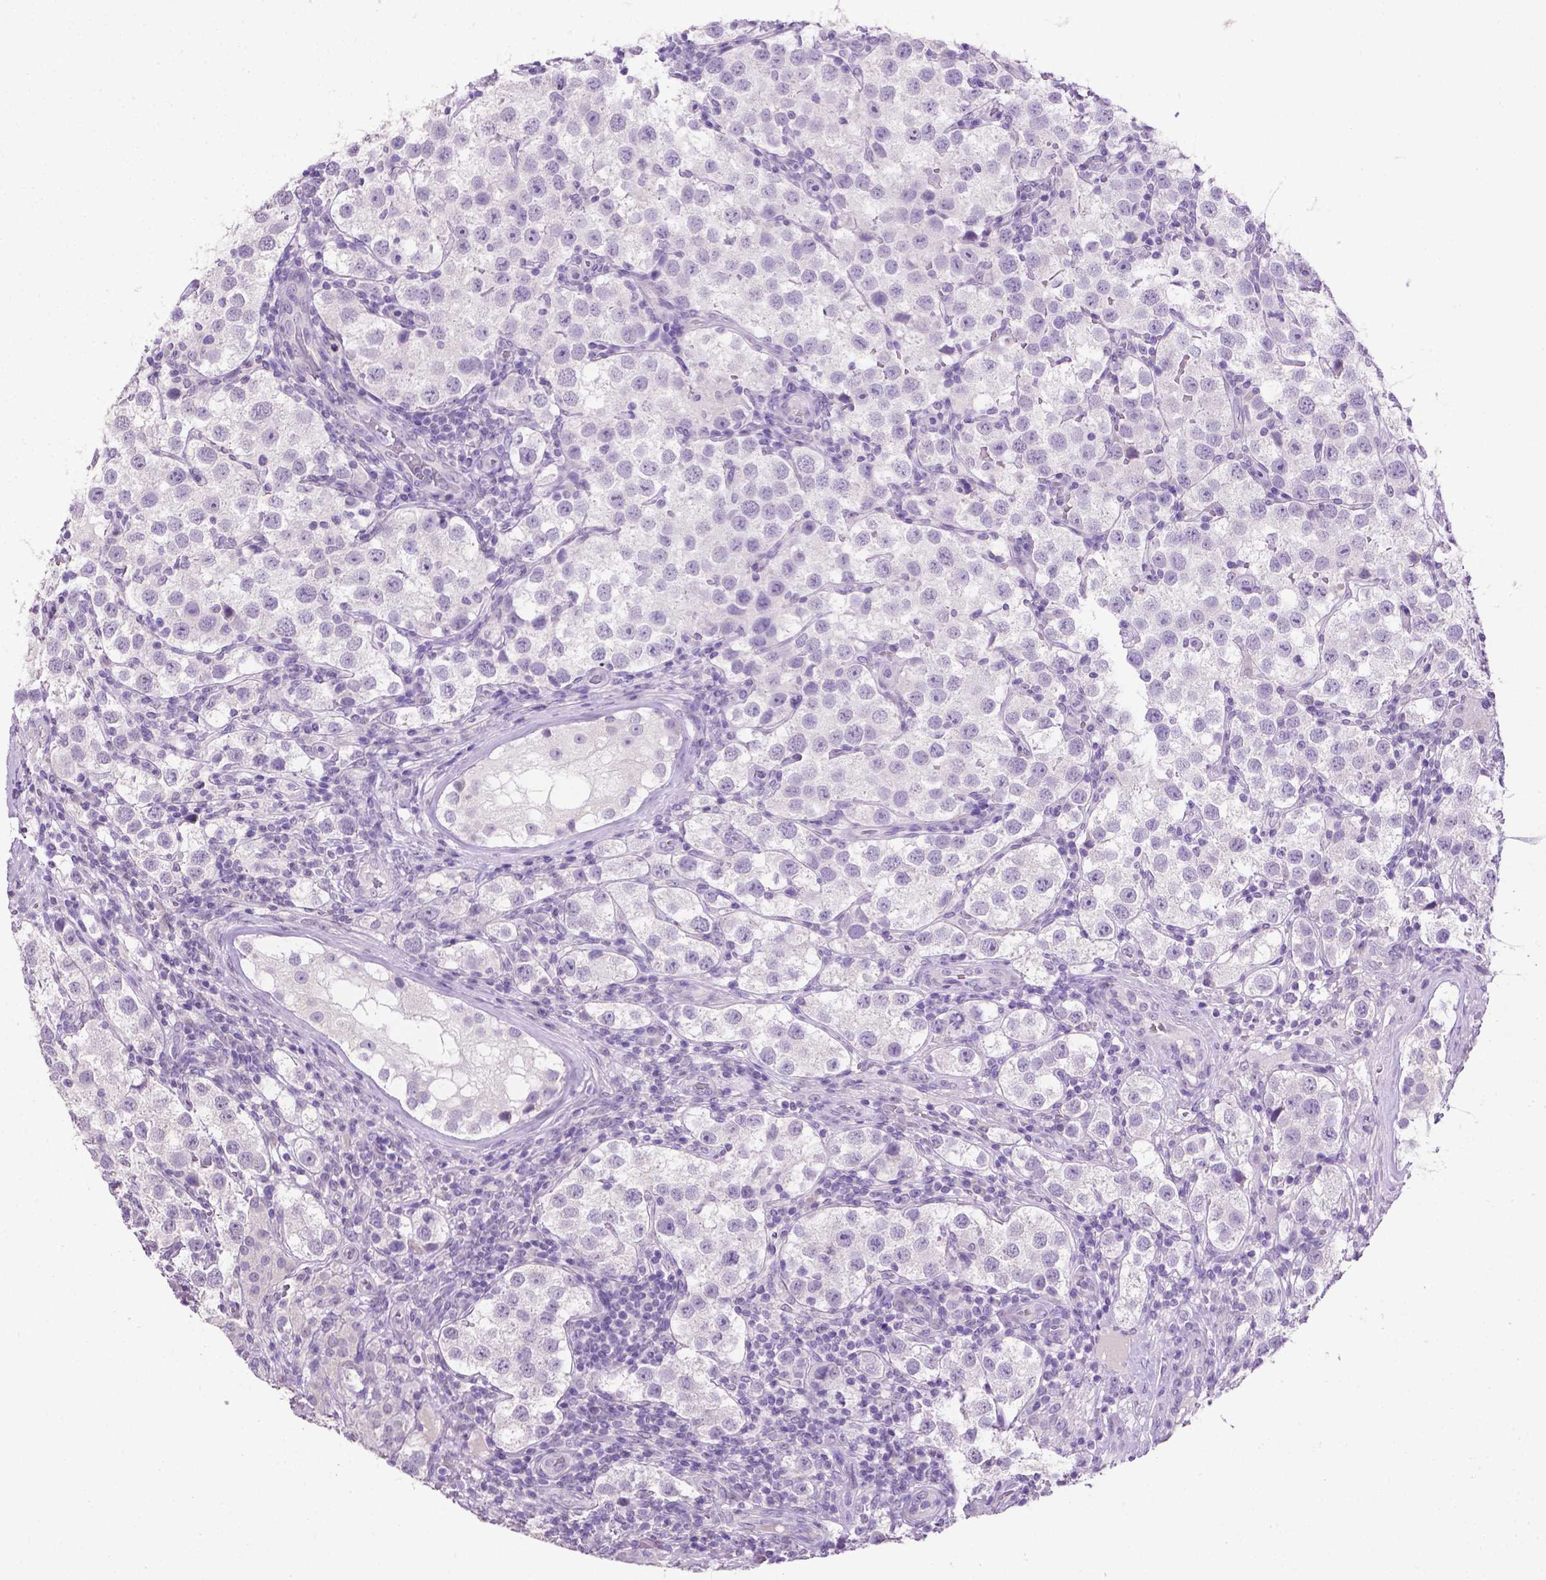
{"staining": {"intensity": "negative", "quantity": "none", "location": "none"}, "tissue": "testis cancer", "cell_type": "Tumor cells", "image_type": "cancer", "snomed": [{"axis": "morphology", "description": "Seminoma, NOS"}, {"axis": "topography", "description": "Testis"}], "caption": "Tumor cells show no significant staining in testis seminoma. Nuclei are stained in blue.", "gene": "TACSTD2", "patient": {"sex": "male", "age": 37}}